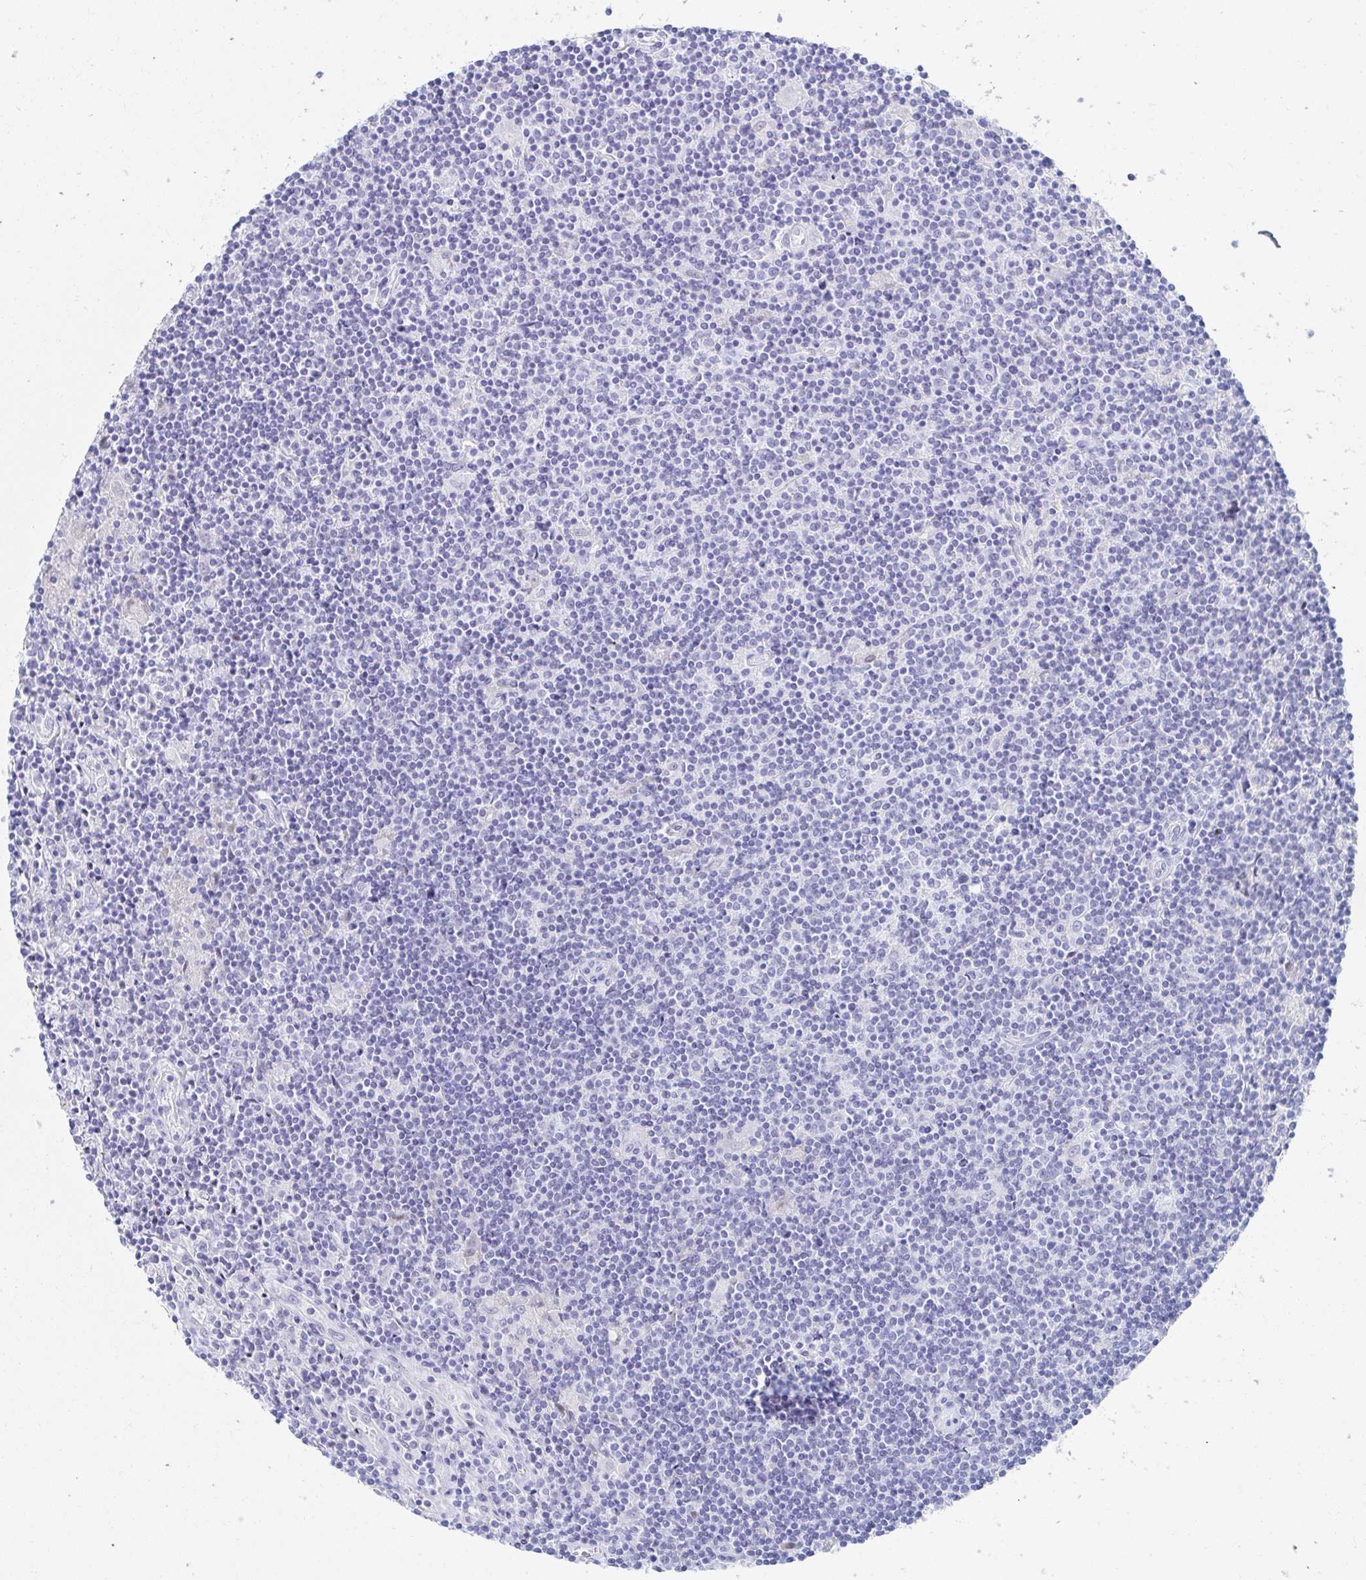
{"staining": {"intensity": "negative", "quantity": "none", "location": "none"}, "tissue": "lymphoma", "cell_type": "Tumor cells", "image_type": "cancer", "snomed": [{"axis": "morphology", "description": "Hodgkin's disease, NOS"}, {"axis": "topography", "description": "Lymph node"}], "caption": "Immunohistochemistry (IHC) image of human Hodgkin's disease stained for a protein (brown), which demonstrates no staining in tumor cells.", "gene": "OR10K1", "patient": {"sex": "male", "age": 40}}